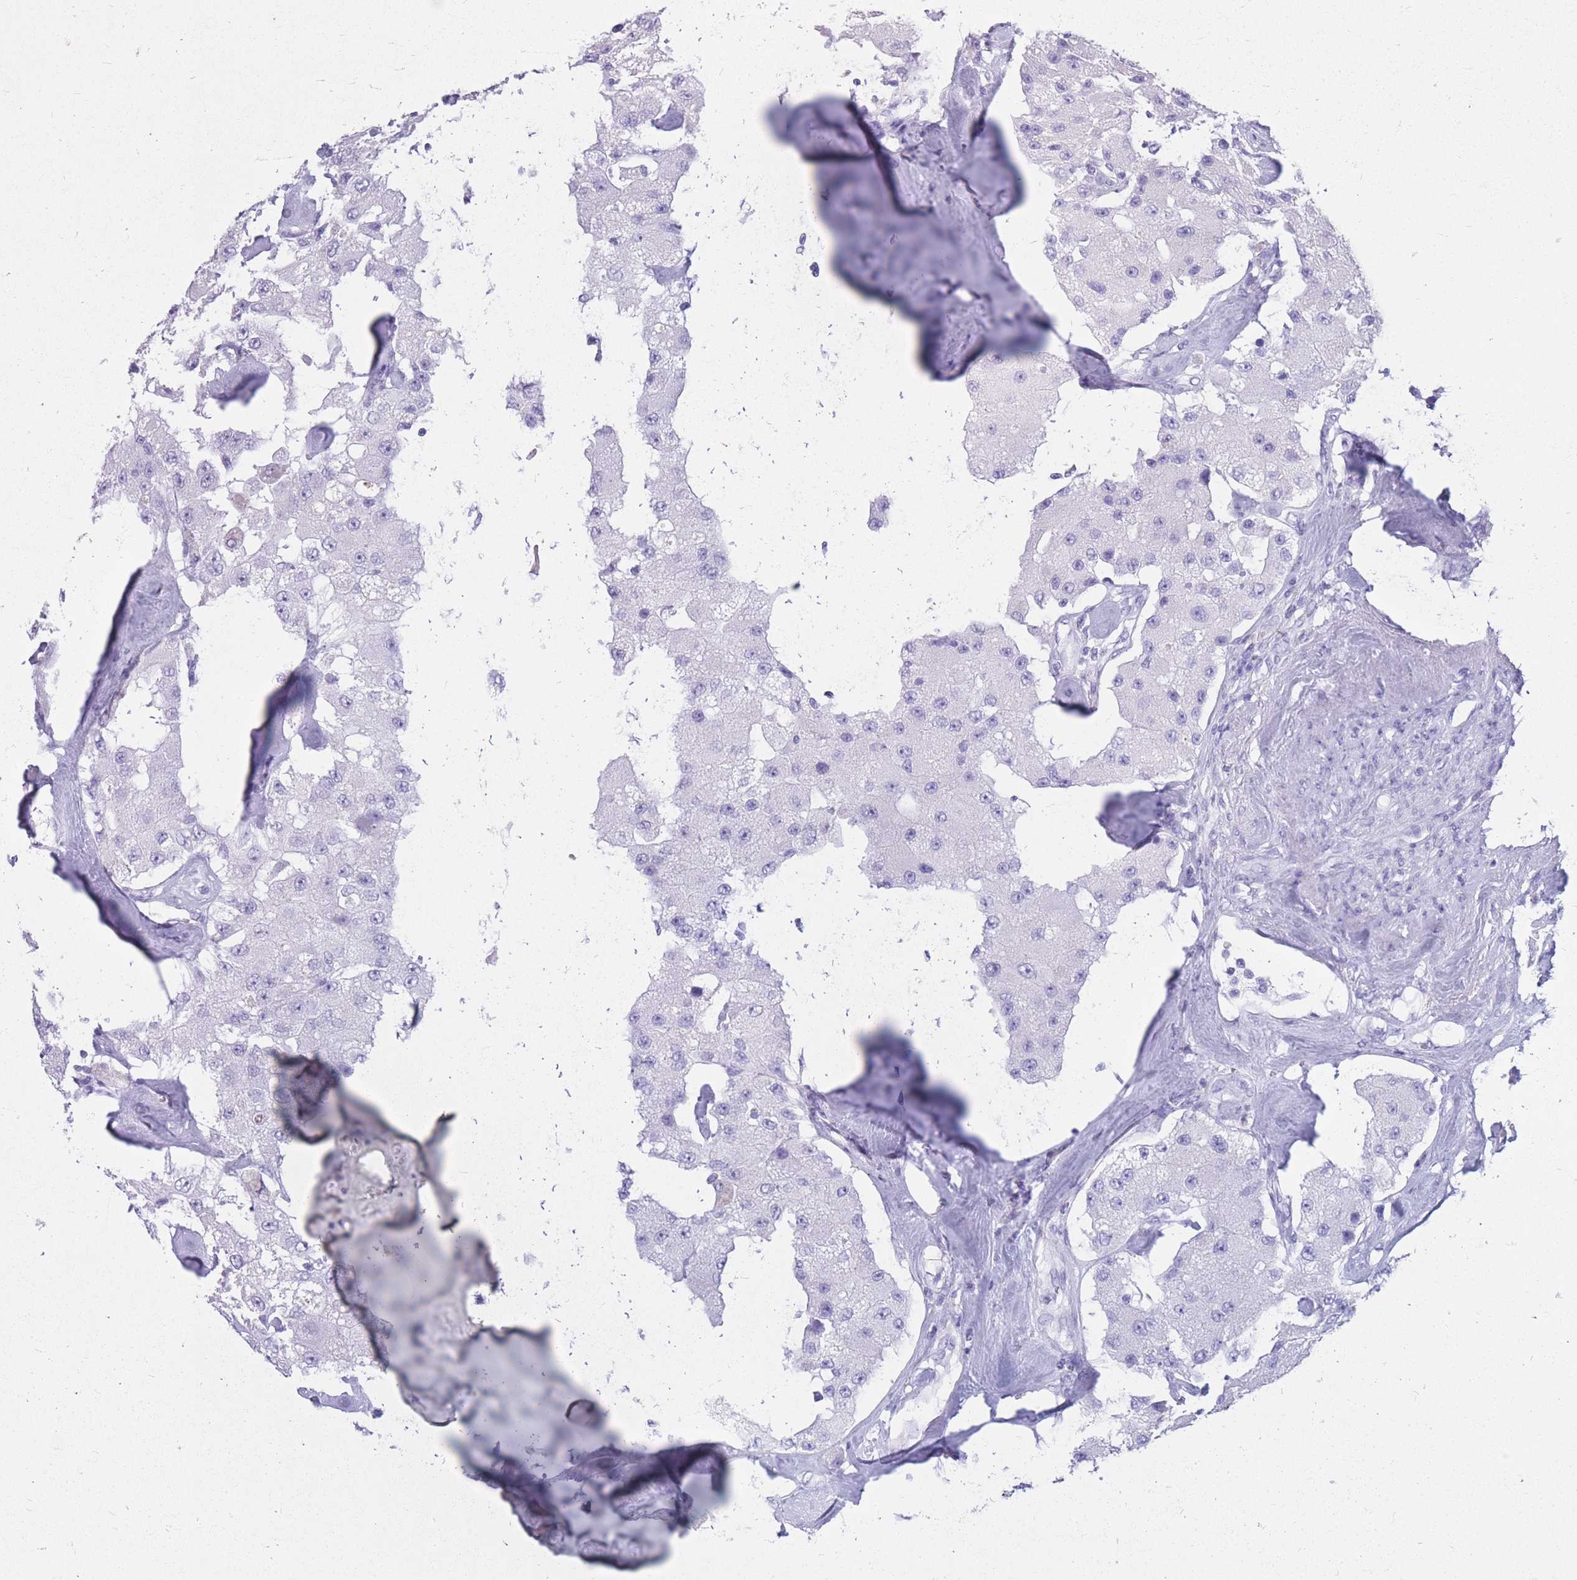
{"staining": {"intensity": "negative", "quantity": "none", "location": "none"}, "tissue": "carcinoid", "cell_type": "Tumor cells", "image_type": "cancer", "snomed": [{"axis": "morphology", "description": "Carcinoid, malignant, NOS"}, {"axis": "topography", "description": "Pancreas"}], "caption": "A high-resolution histopathology image shows IHC staining of carcinoid (malignant), which demonstrates no significant positivity in tumor cells.", "gene": "CYP21A2", "patient": {"sex": "male", "age": 41}}